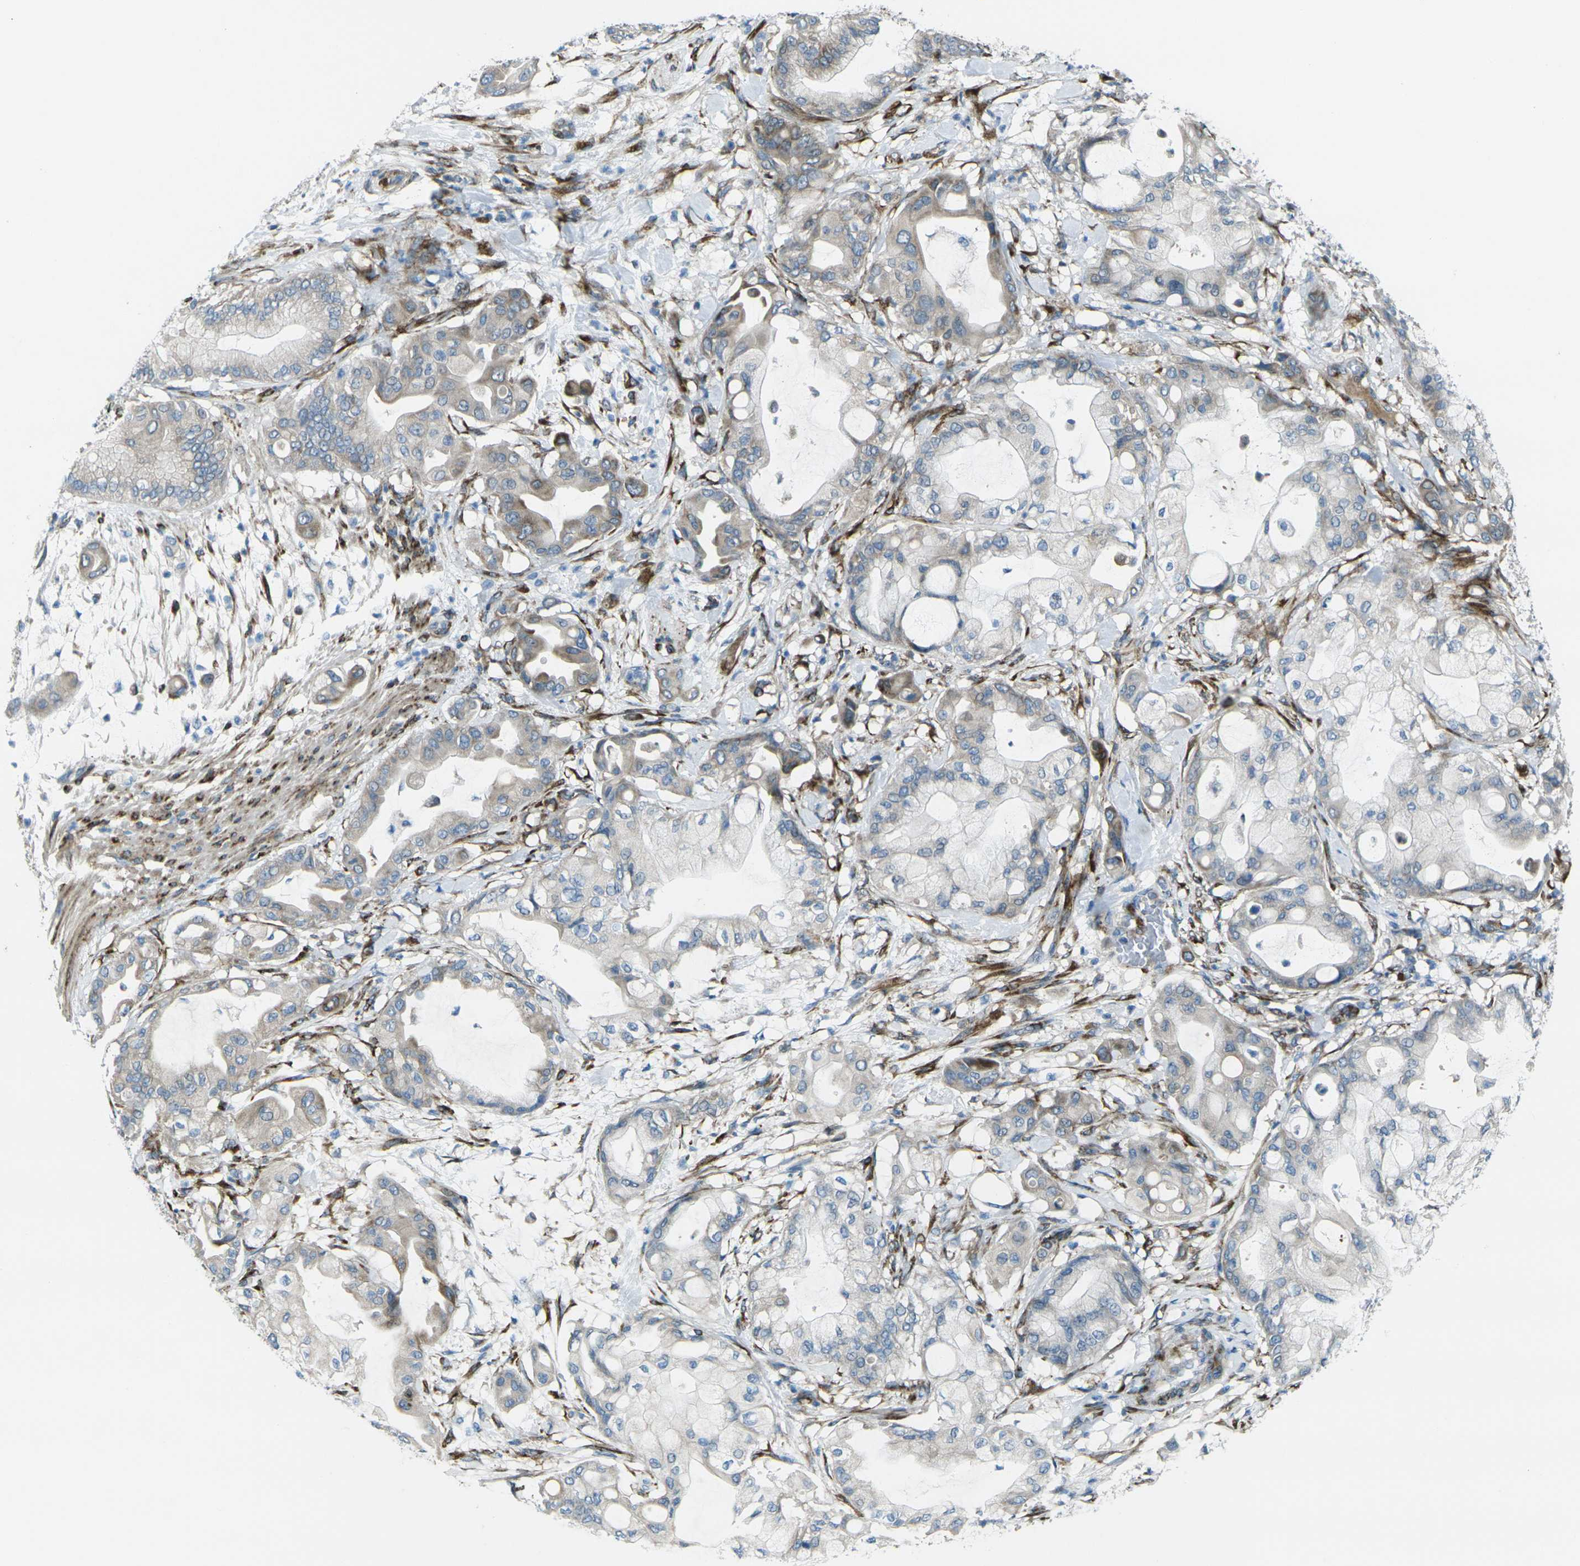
{"staining": {"intensity": "negative", "quantity": "none", "location": "none"}, "tissue": "pancreatic cancer", "cell_type": "Tumor cells", "image_type": "cancer", "snomed": [{"axis": "morphology", "description": "Adenocarcinoma, NOS"}, {"axis": "morphology", "description": "Adenocarcinoma, metastatic, NOS"}, {"axis": "topography", "description": "Lymph node"}, {"axis": "topography", "description": "Pancreas"}, {"axis": "topography", "description": "Duodenum"}], "caption": "The image exhibits no significant positivity in tumor cells of pancreatic adenocarcinoma.", "gene": "CELSR2", "patient": {"sex": "female", "age": 64}}